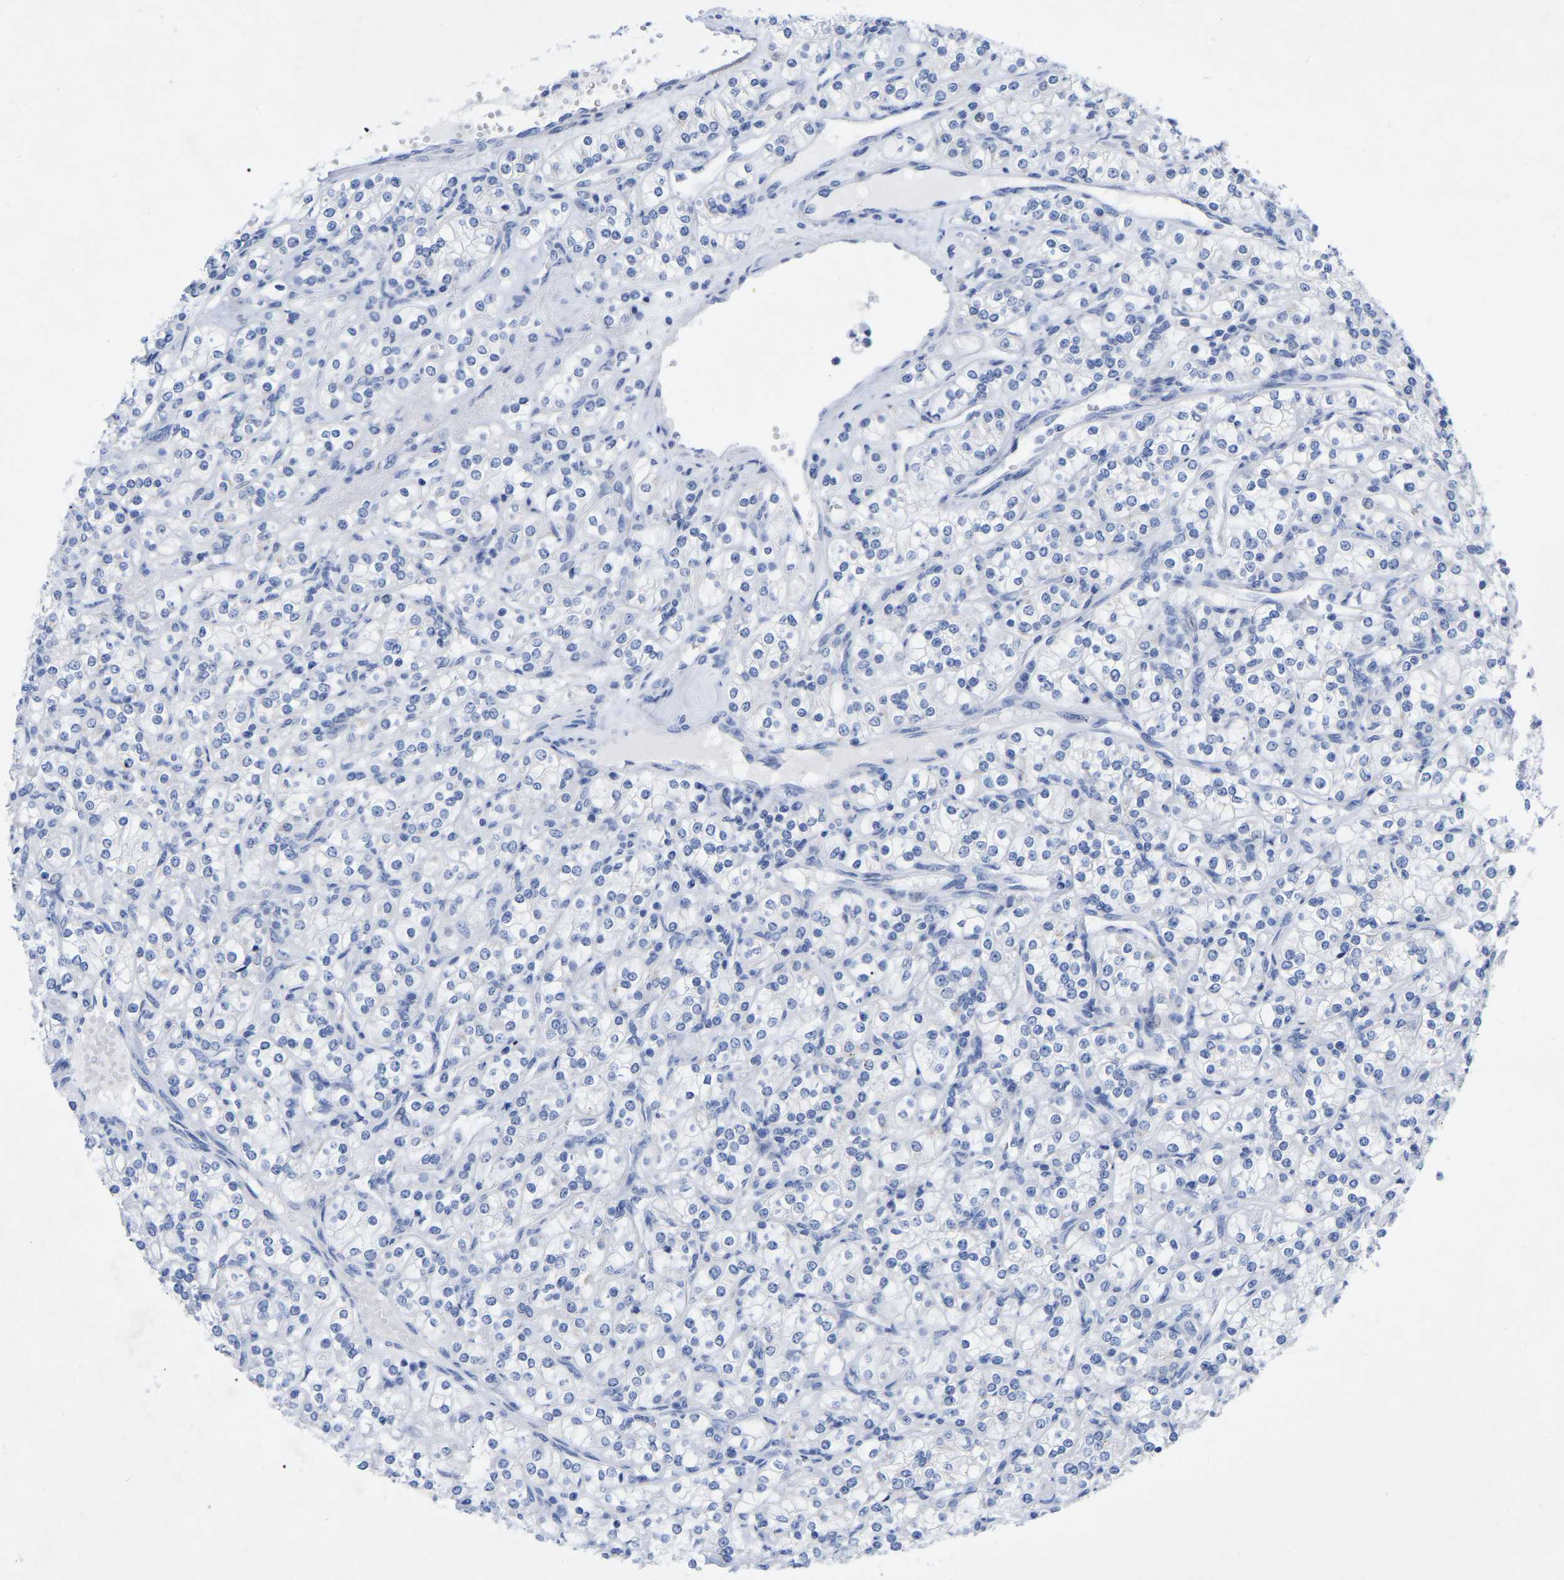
{"staining": {"intensity": "negative", "quantity": "none", "location": "none"}, "tissue": "renal cancer", "cell_type": "Tumor cells", "image_type": "cancer", "snomed": [{"axis": "morphology", "description": "Adenocarcinoma, NOS"}, {"axis": "topography", "description": "Kidney"}], "caption": "This is an IHC image of human renal cancer. There is no staining in tumor cells.", "gene": "ZNF629", "patient": {"sex": "male", "age": 77}}